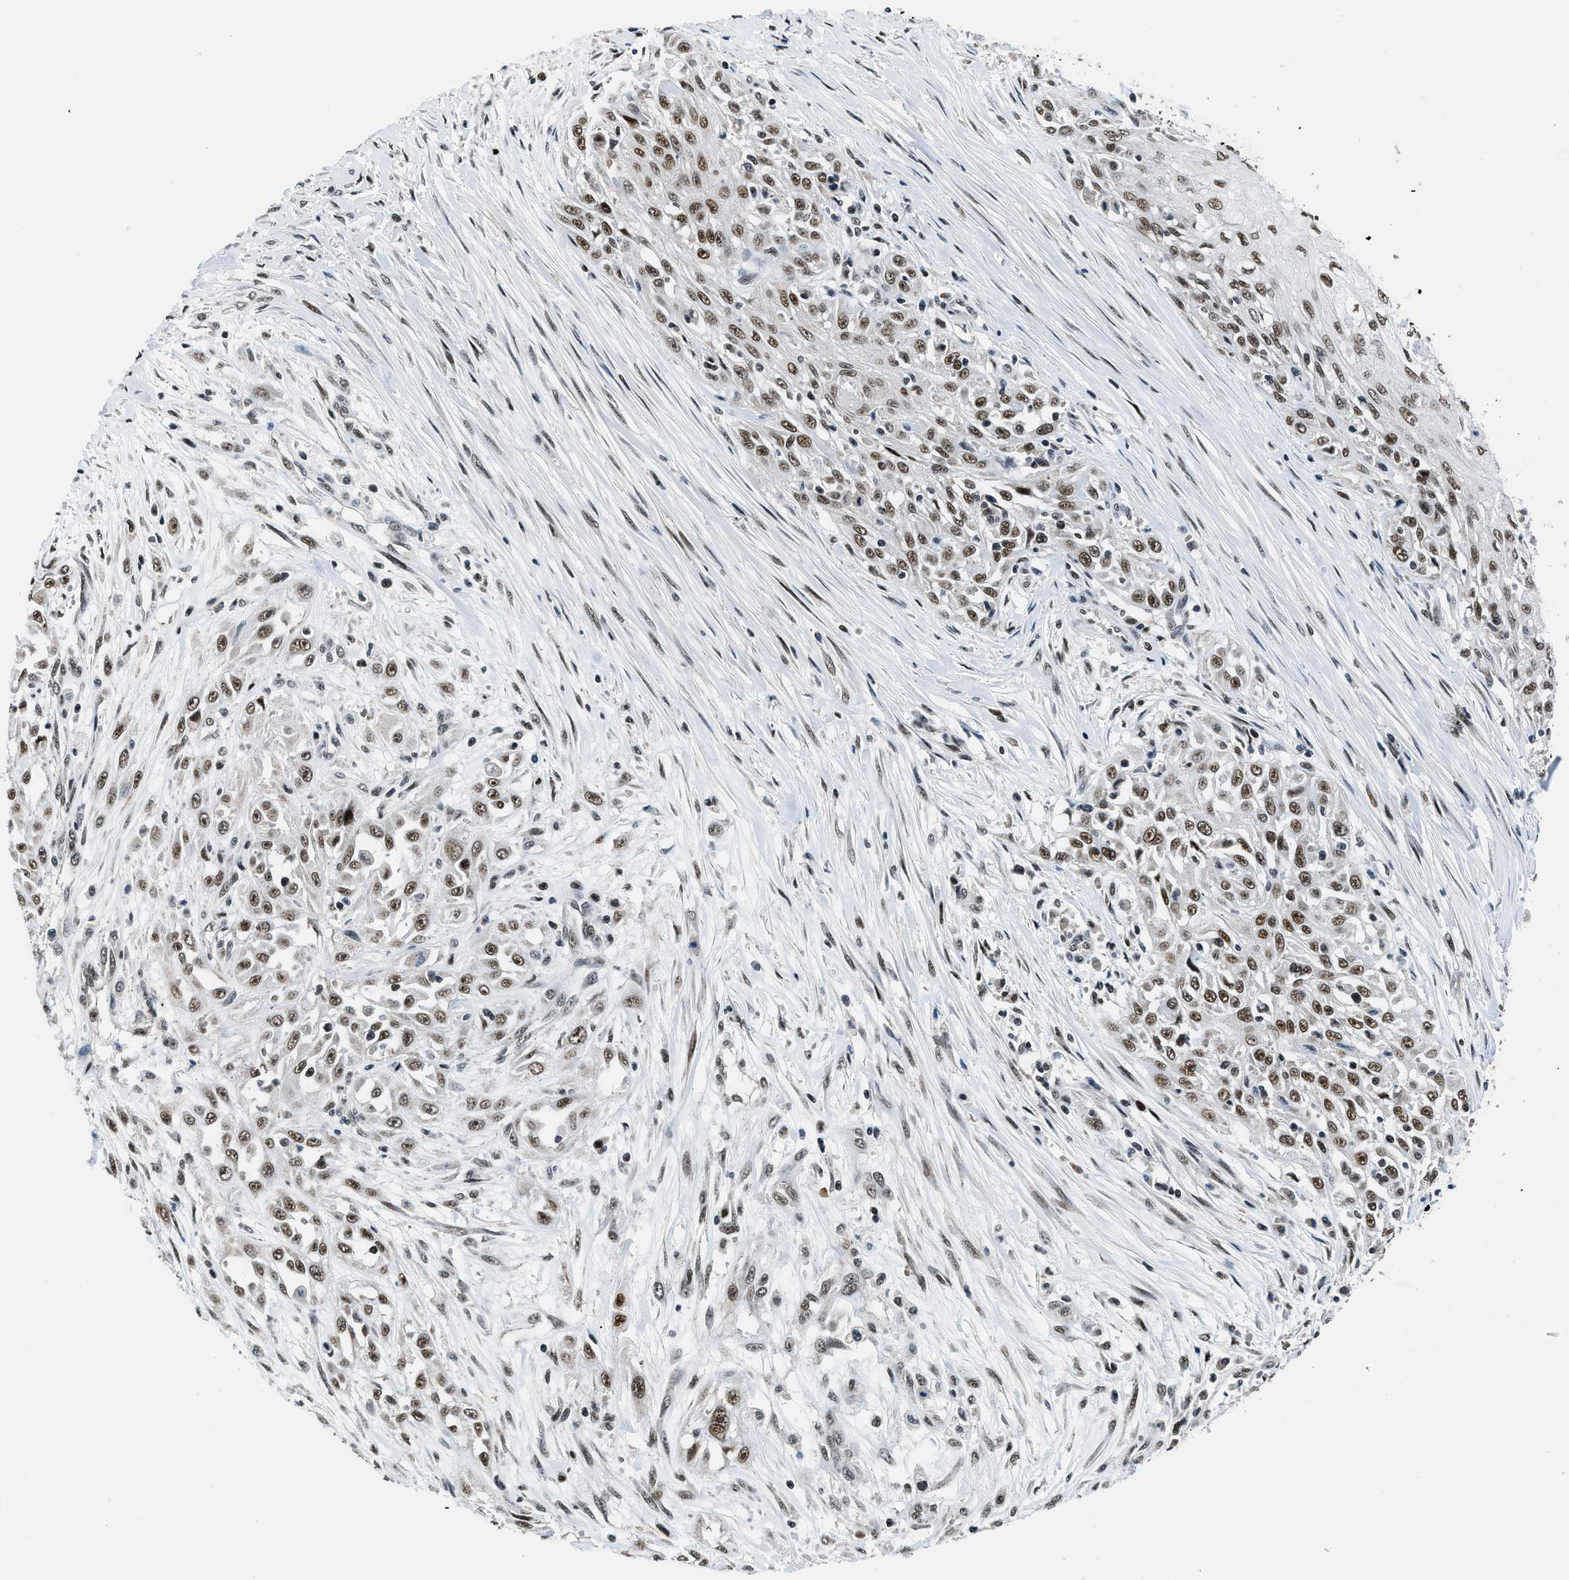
{"staining": {"intensity": "moderate", "quantity": ">75%", "location": "nuclear"}, "tissue": "skin cancer", "cell_type": "Tumor cells", "image_type": "cancer", "snomed": [{"axis": "morphology", "description": "Squamous cell carcinoma, NOS"}, {"axis": "morphology", "description": "Squamous cell carcinoma, metastatic, NOS"}, {"axis": "topography", "description": "Skin"}, {"axis": "topography", "description": "Lymph node"}], "caption": "DAB (3,3'-diaminobenzidine) immunohistochemical staining of skin cancer (squamous cell carcinoma) displays moderate nuclear protein staining in approximately >75% of tumor cells. The staining is performed using DAB brown chromogen to label protein expression. The nuclei are counter-stained blue using hematoxylin.", "gene": "KDM3B", "patient": {"sex": "male", "age": 75}}